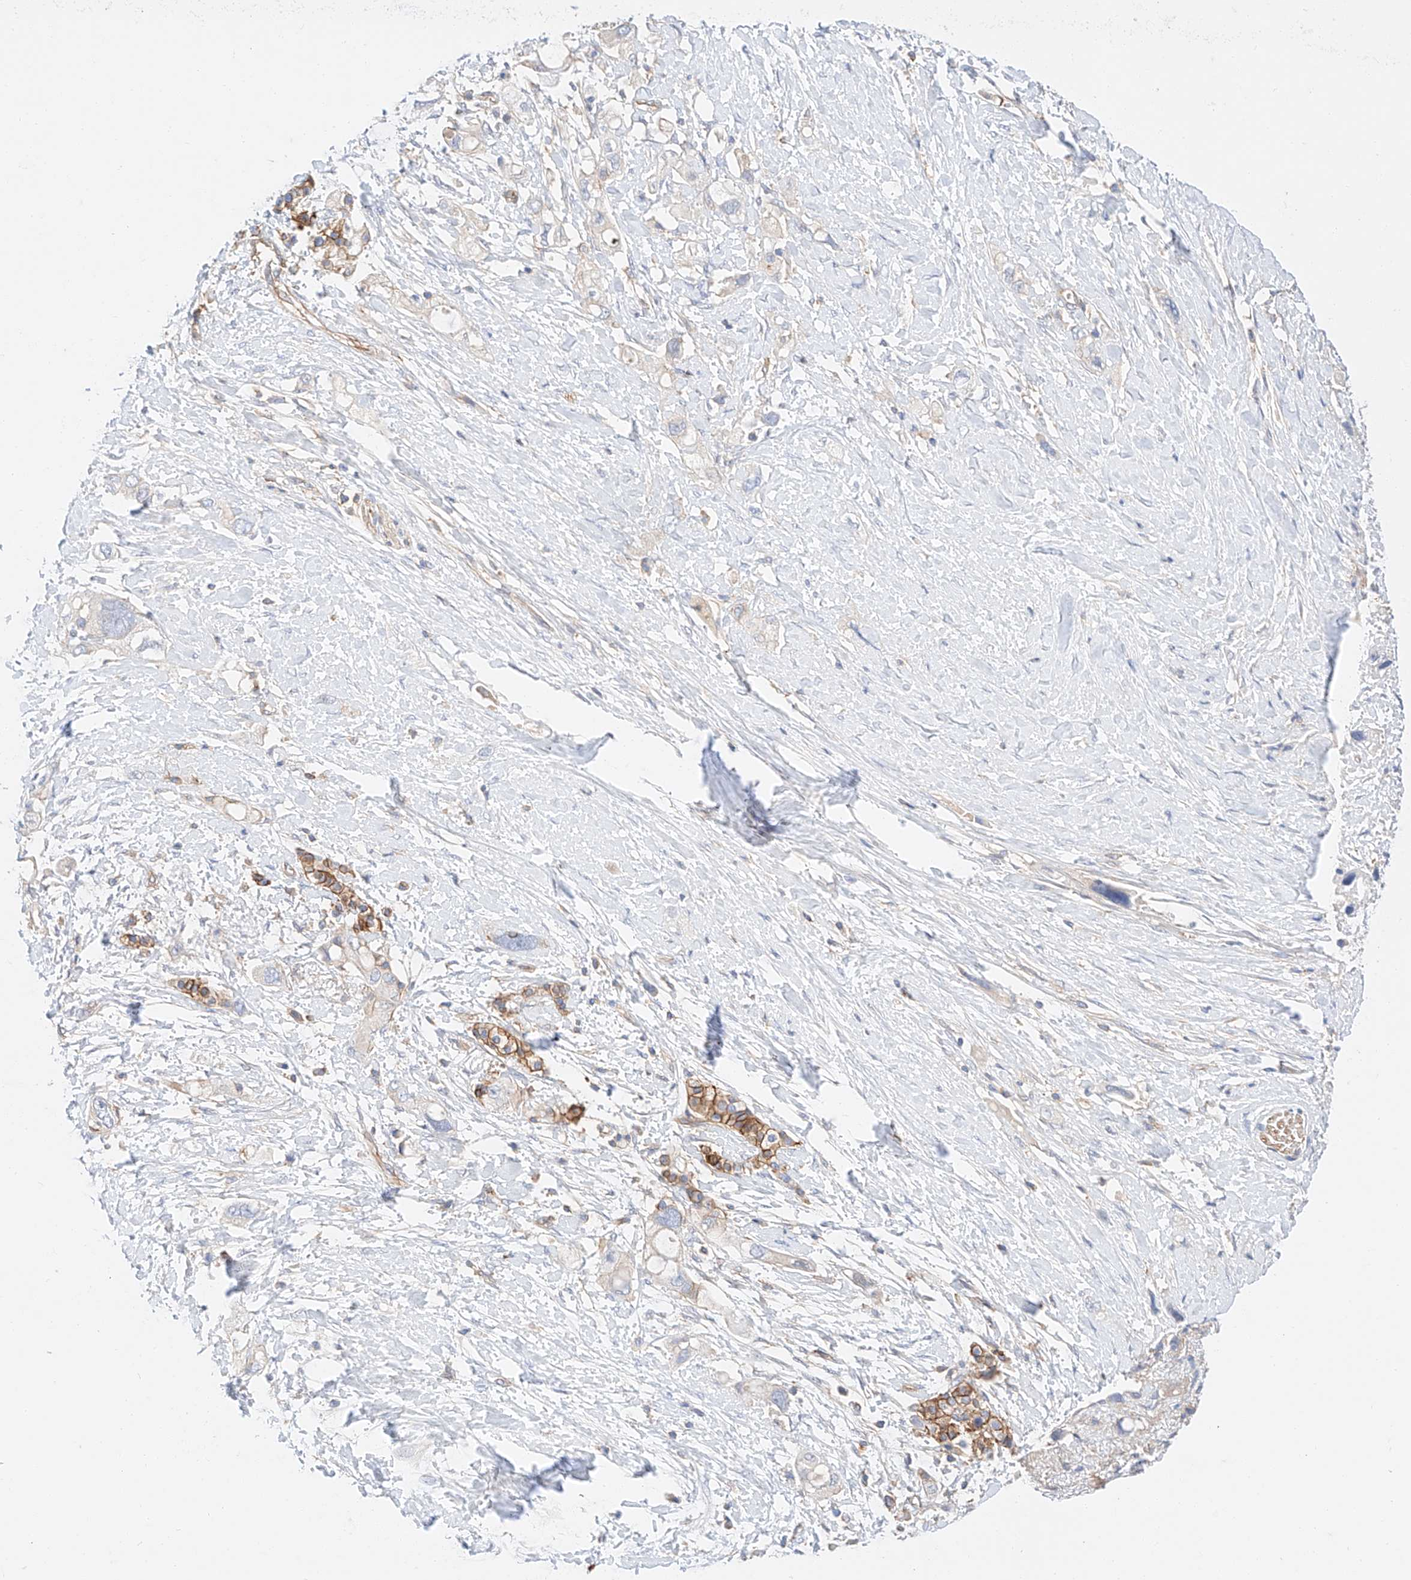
{"staining": {"intensity": "moderate", "quantity": "25%-75%", "location": "cytoplasmic/membranous"}, "tissue": "pancreatic cancer", "cell_type": "Tumor cells", "image_type": "cancer", "snomed": [{"axis": "morphology", "description": "Adenocarcinoma, NOS"}, {"axis": "topography", "description": "Pancreas"}], "caption": "Immunohistochemical staining of pancreatic adenocarcinoma exhibits medium levels of moderate cytoplasmic/membranous positivity in about 25%-75% of tumor cells. The staining was performed using DAB to visualize the protein expression in brown, while the nuclei were stained in blue with hematoxylin (Magnification: 20x).", "gene": "HAUS4", "patient": {"sex": "female", "age": 56}}